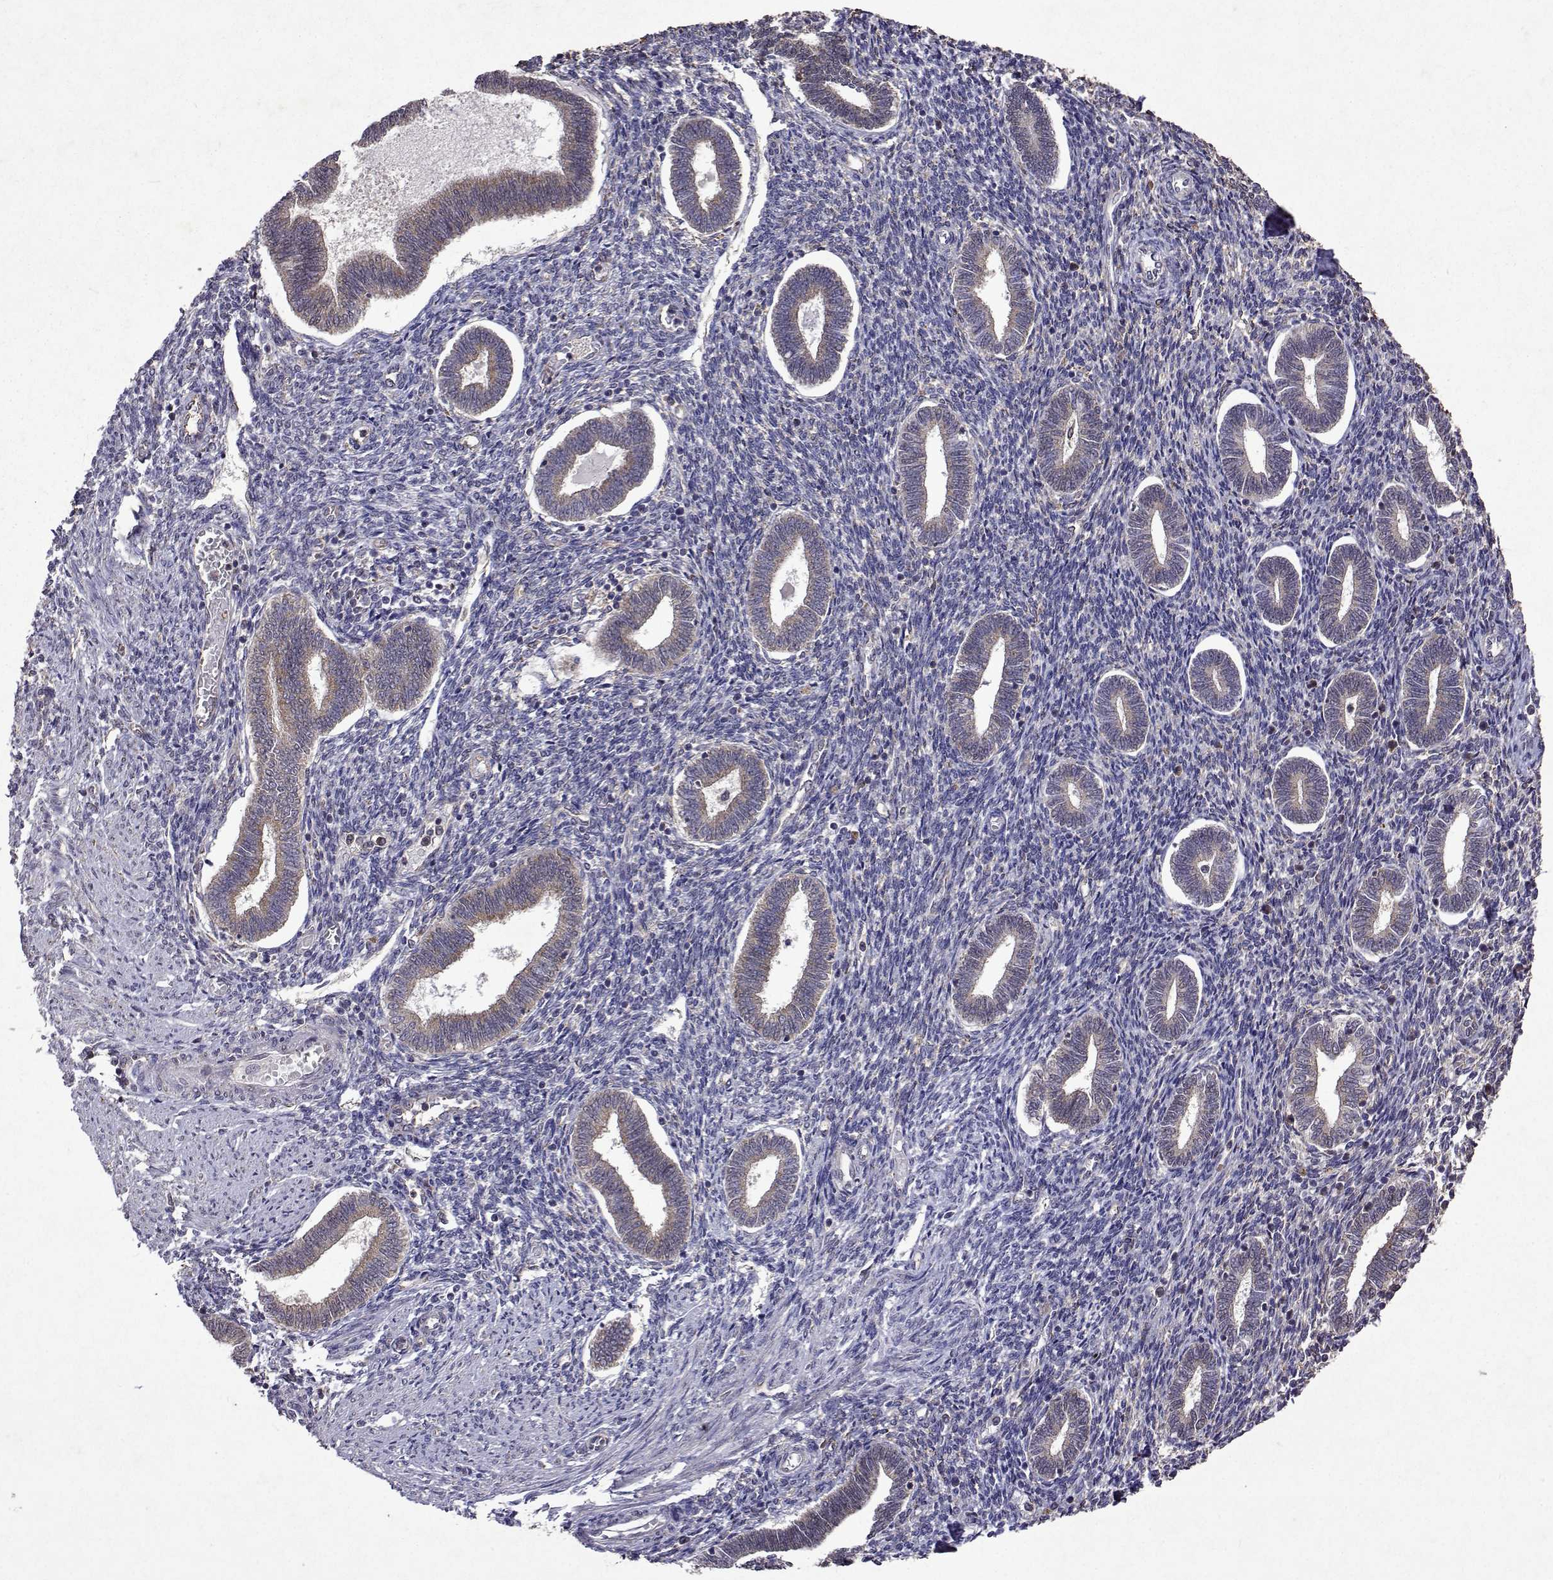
{"staining": {"intensity": "moderate", "quantity": "25%-75%", "location": "cytoplasmic/membranous"}, "tissue": "endometrium", "cell_type": "Cells in endometrial stroma", "image_type": "normal", "snomed": [{"axis": "morphology", "description": "Normal tissue, NOS"}, {"axis": "topography", "description": "Endometrium"}], "caption": "Cells in endometrial stroma display moderate cytoplasmic/membranous staining in approximately 25%-75% of cells in normal endometrium. (DAB IHC with brightfield microscopy, high magnification).", "gene": "TARBP2", "patient": {"sex": "female", "age": 42}}